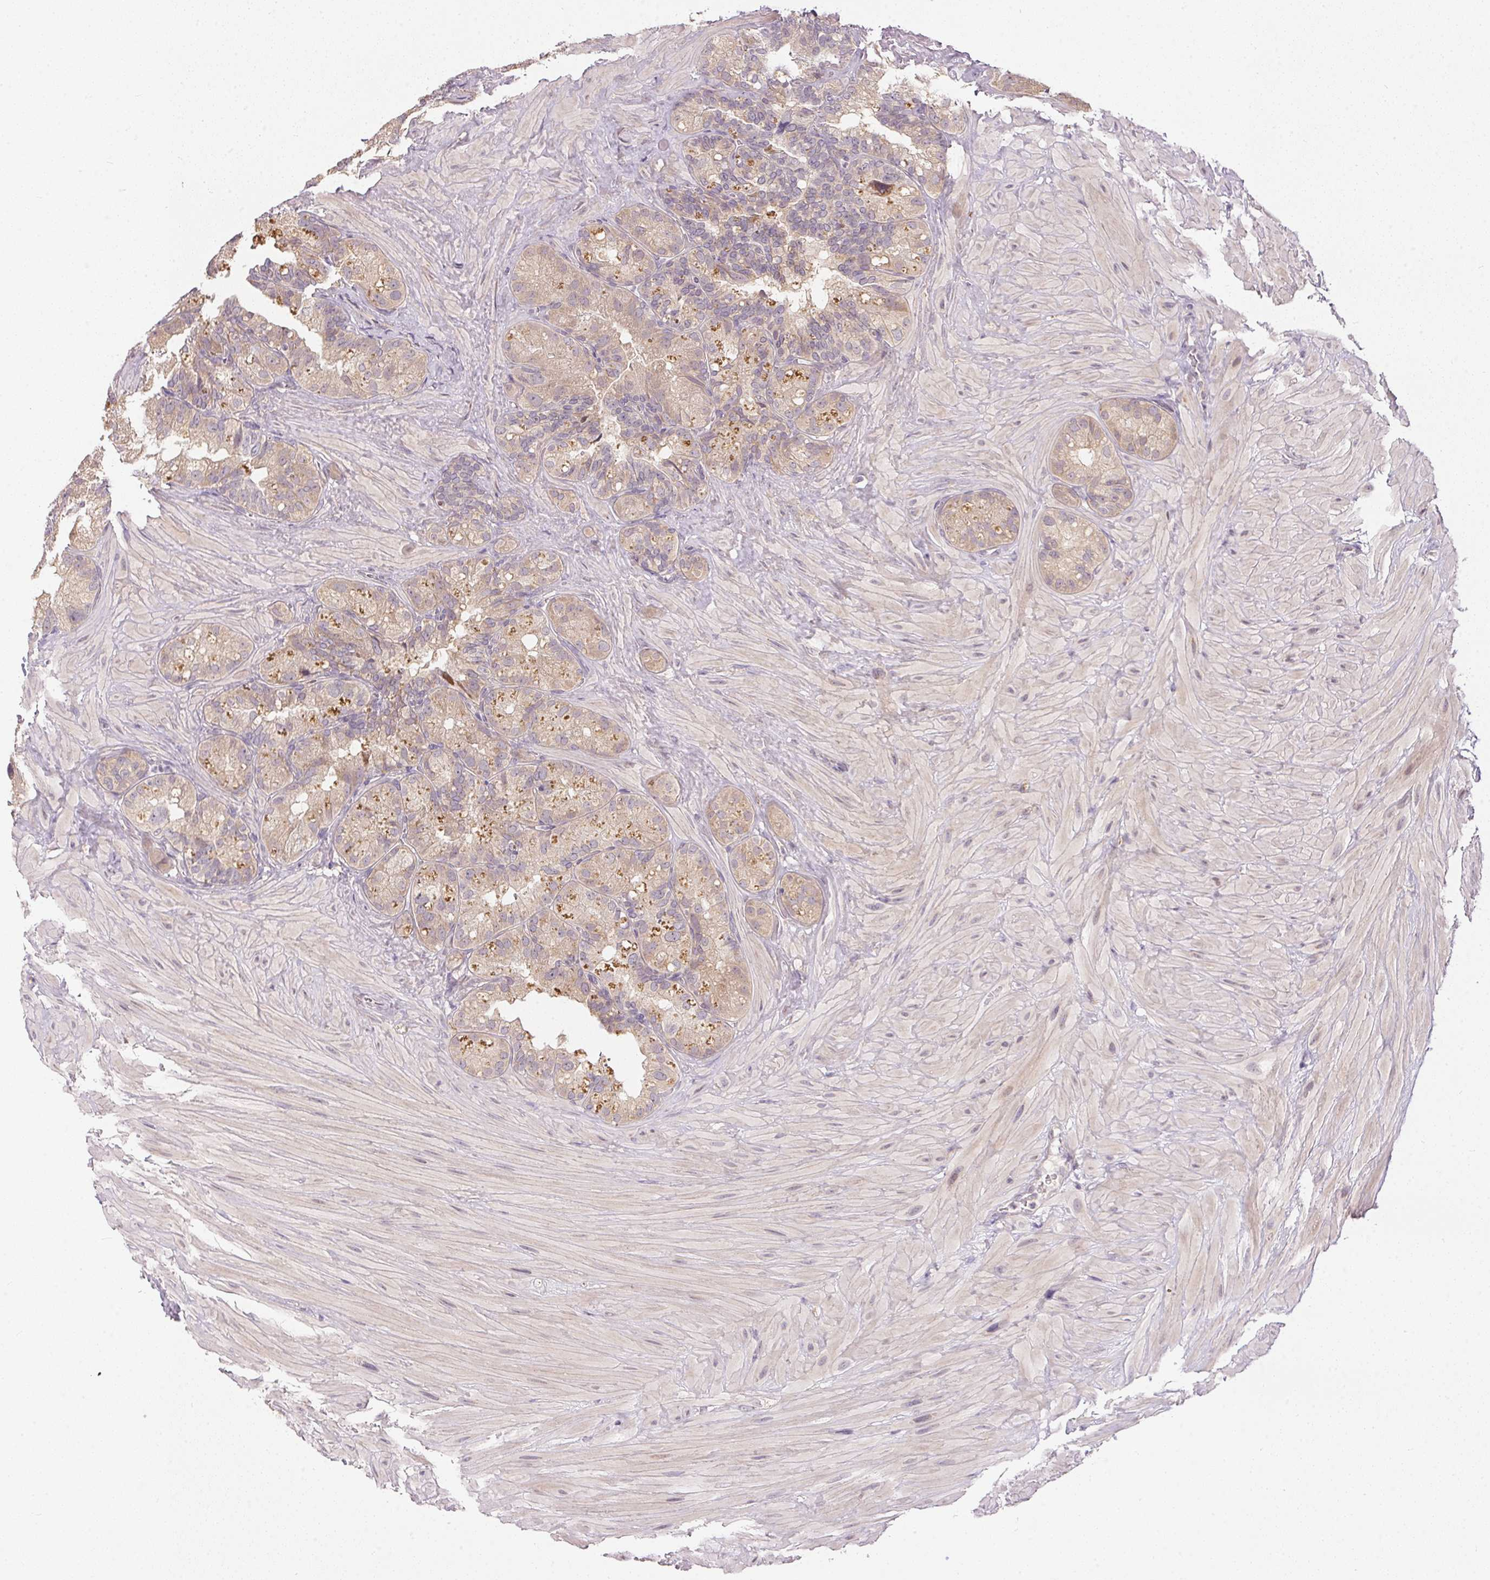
{"staining": {"intensity": "weak", "quantity": "<25%", "location": "cytoplasmic/membranous"}, "tissue": "seminal vesicle", "cell_type": "Glandular cells", "image_type": "normal", "snomed": [{"axis": "morphology", "description": "Normal tissue, NOS"}, {"axis": "topography", "description": "Seminal veicle"}], "caption": "IHC of benign human seminal vesicle displays no positivity in glandular cells.", "gene": "TTC23L", "patient": {"sex": "male", "age": 60}}